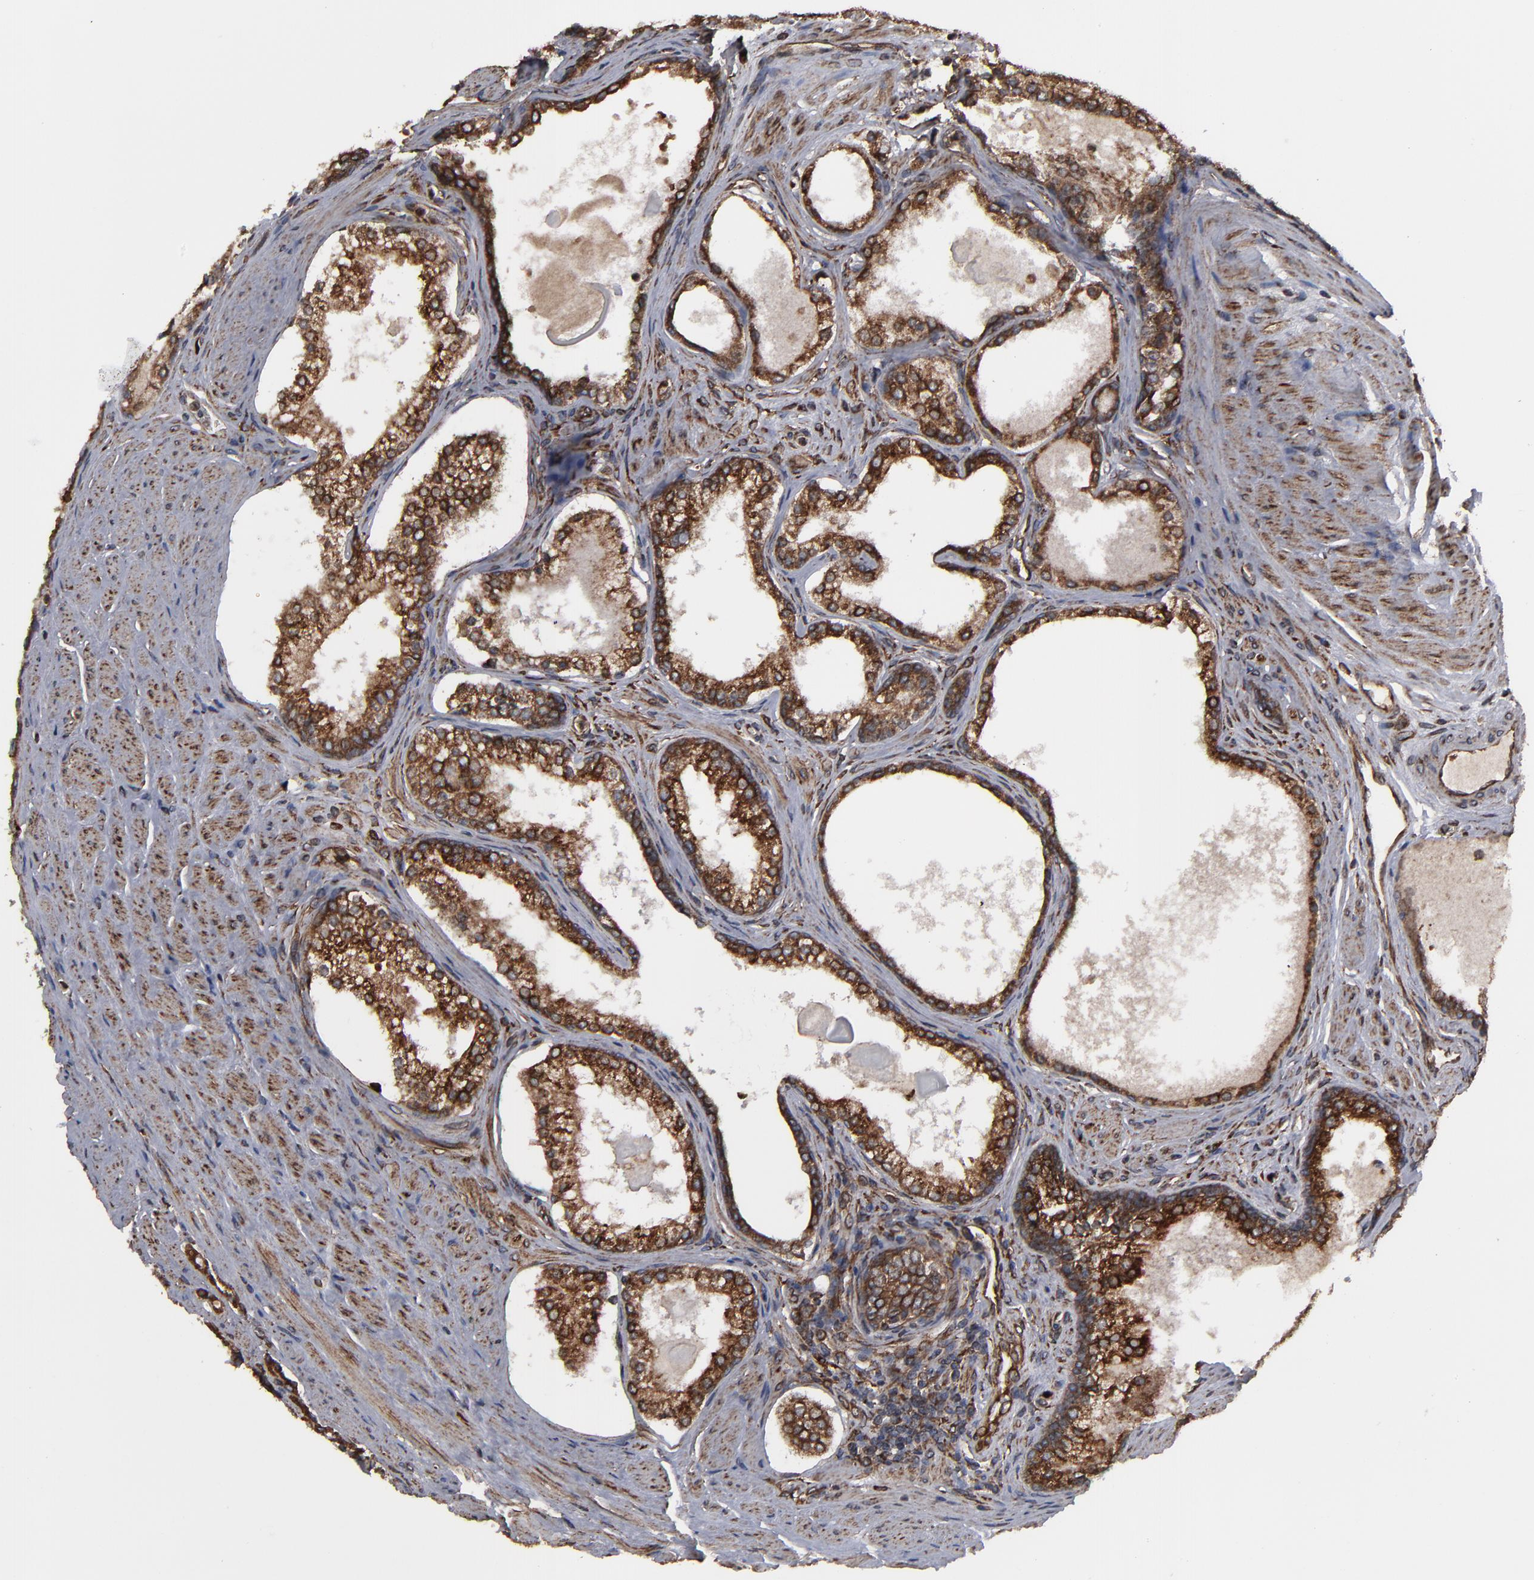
{"staining": {"intensity": "strong", "quantity": ">75%", "location": "cytoplasmic/membranous"}, "tissue": "prostate cancer", "cell_type": "Tumor cells", "image_type": "cancer", "snomed": [{"axis": "morphology", "description": "Adenocarcinoma, Medium grade"}, {"axis": "topography", "description": "Prostate"}], "caption": "High-magnification brightfield microscopy of prostate cancer (medium-grade adenocarcinoma) stained with DAB (3,3'-diaminobenzidine) (brown) and counterstained with hematoxylin (blue). tumor cells exhibit strong cytoplasmic/membranous positivity is identified in approximately>75% of cells.", "gene": "CNIH1", "patient": {"sex": "male", "age": 72}}